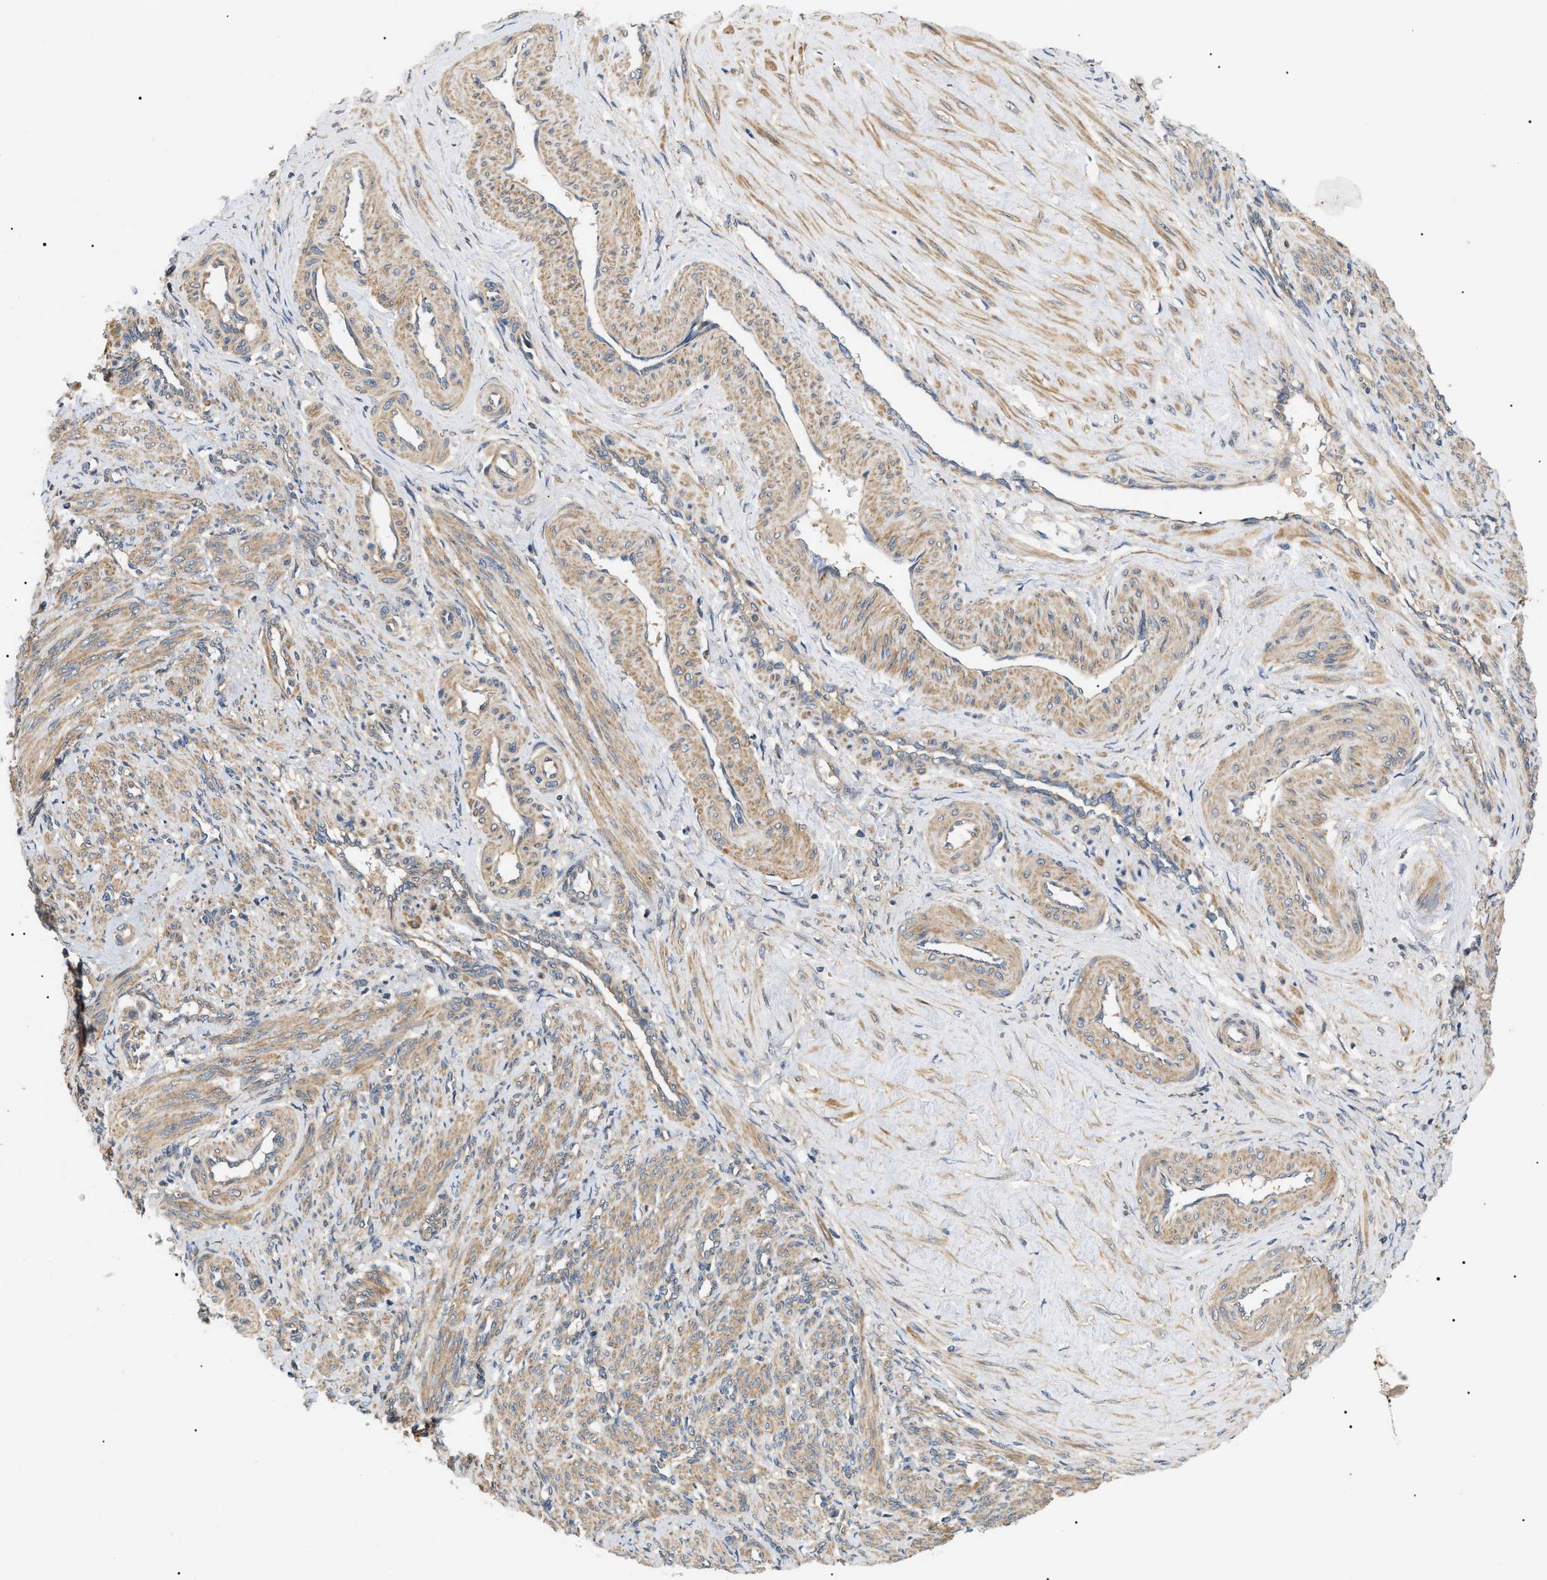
{"staining": {"intensity": "moderate", "quantity": ">75%", "location": "cytoplasmic/membranous"}, "tissue": "smooth muscle", "cell_type": "Smooth muscle cells", "image_type": "normal", "snomed": [{"axis": "morphology", "description": "Normal tissue, NOS"}, {"axis": "topography", "description": "Endometrium"}], "caption": "Immunohistochemistry (IHC) of normal human smooth muscle displays medium levels of moderate cytoplasmic/membranous positivity in about >75% of smooth muscle cells.", "gene": "PPM1B", "patient": {"sex": "female", "age": 33}}